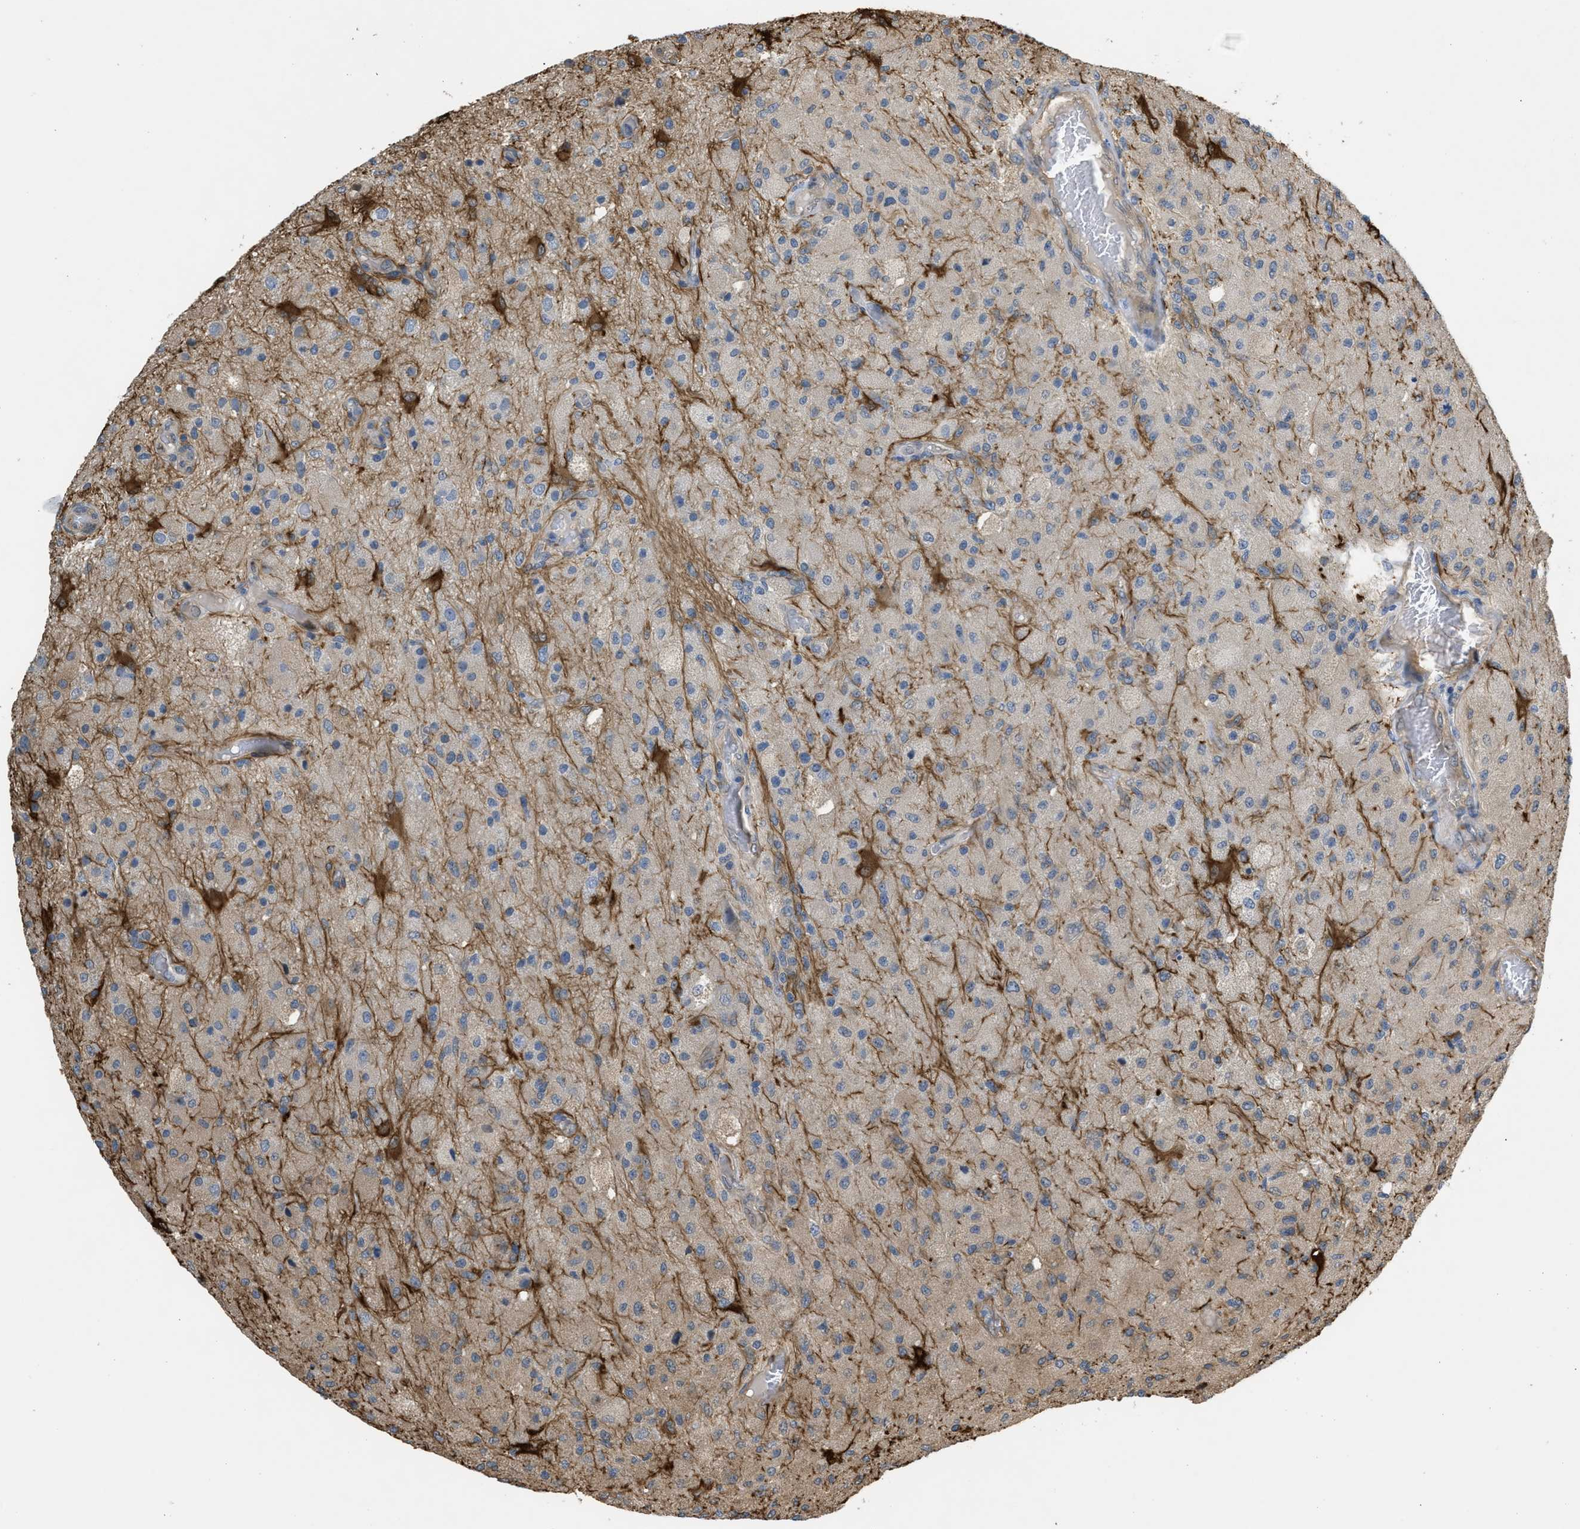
{"staining": {"intensity": "negative", "quantity": "none", "location": "none"}, "tissue": "glioma", "cell_type": "Tumor cells", "image_type": "cancer", "snomed": [{"axis": "morphology", "description": "Normal tissue, NOS"}, {"axis": "morphology", "description": "Glioma, malignant, High grade"}, {"axis": "topography", "description": "Cerebral cortex"}], "caption": "Immunohistochemical staining of human glioma displays no significant expression in tumor cells.", "gene": "BAG3", "patient": {"sex": "male", "age": 77}}